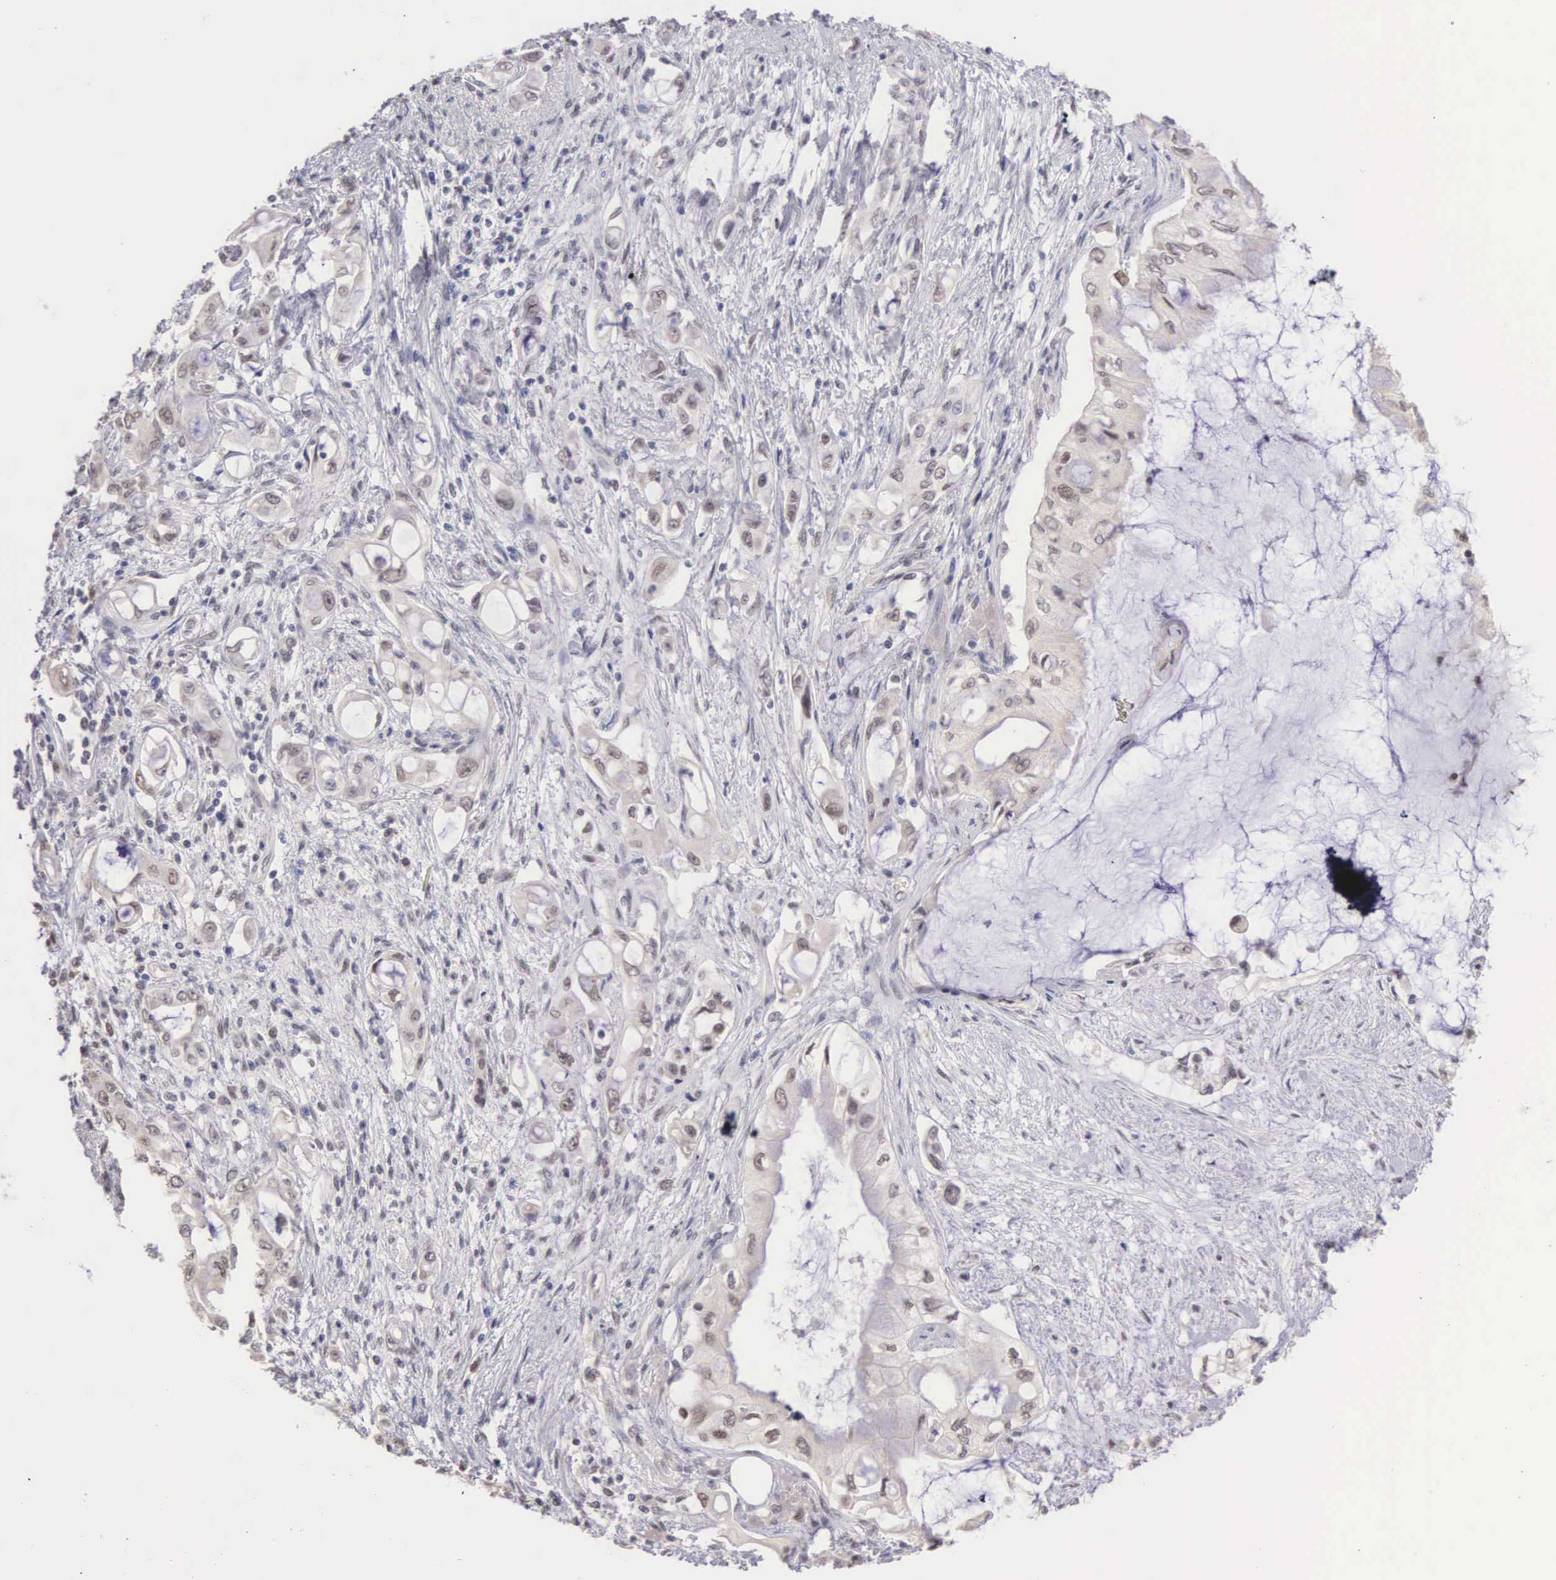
{"staining": {"intensity": "weak", "quantity": "<25%", "location": "nuclear"}, "tissue": "pancreatic cancer", "cell_type": "Tumor cells", "image_type": "cancer", "snomed": [{"axis": "morphology", "description": "Adenocarcinoma, NOS"}, {"axis": "topography", "description": "Pancreas"}], "caption": "This is an immunohistochemistry (IHC) micrograph of pancreatic cancer (adenocarcinoma). There is no staining in tumor cells.", "gene": "HMGXB4", "patient": {"sex": "female", "age": 70}}